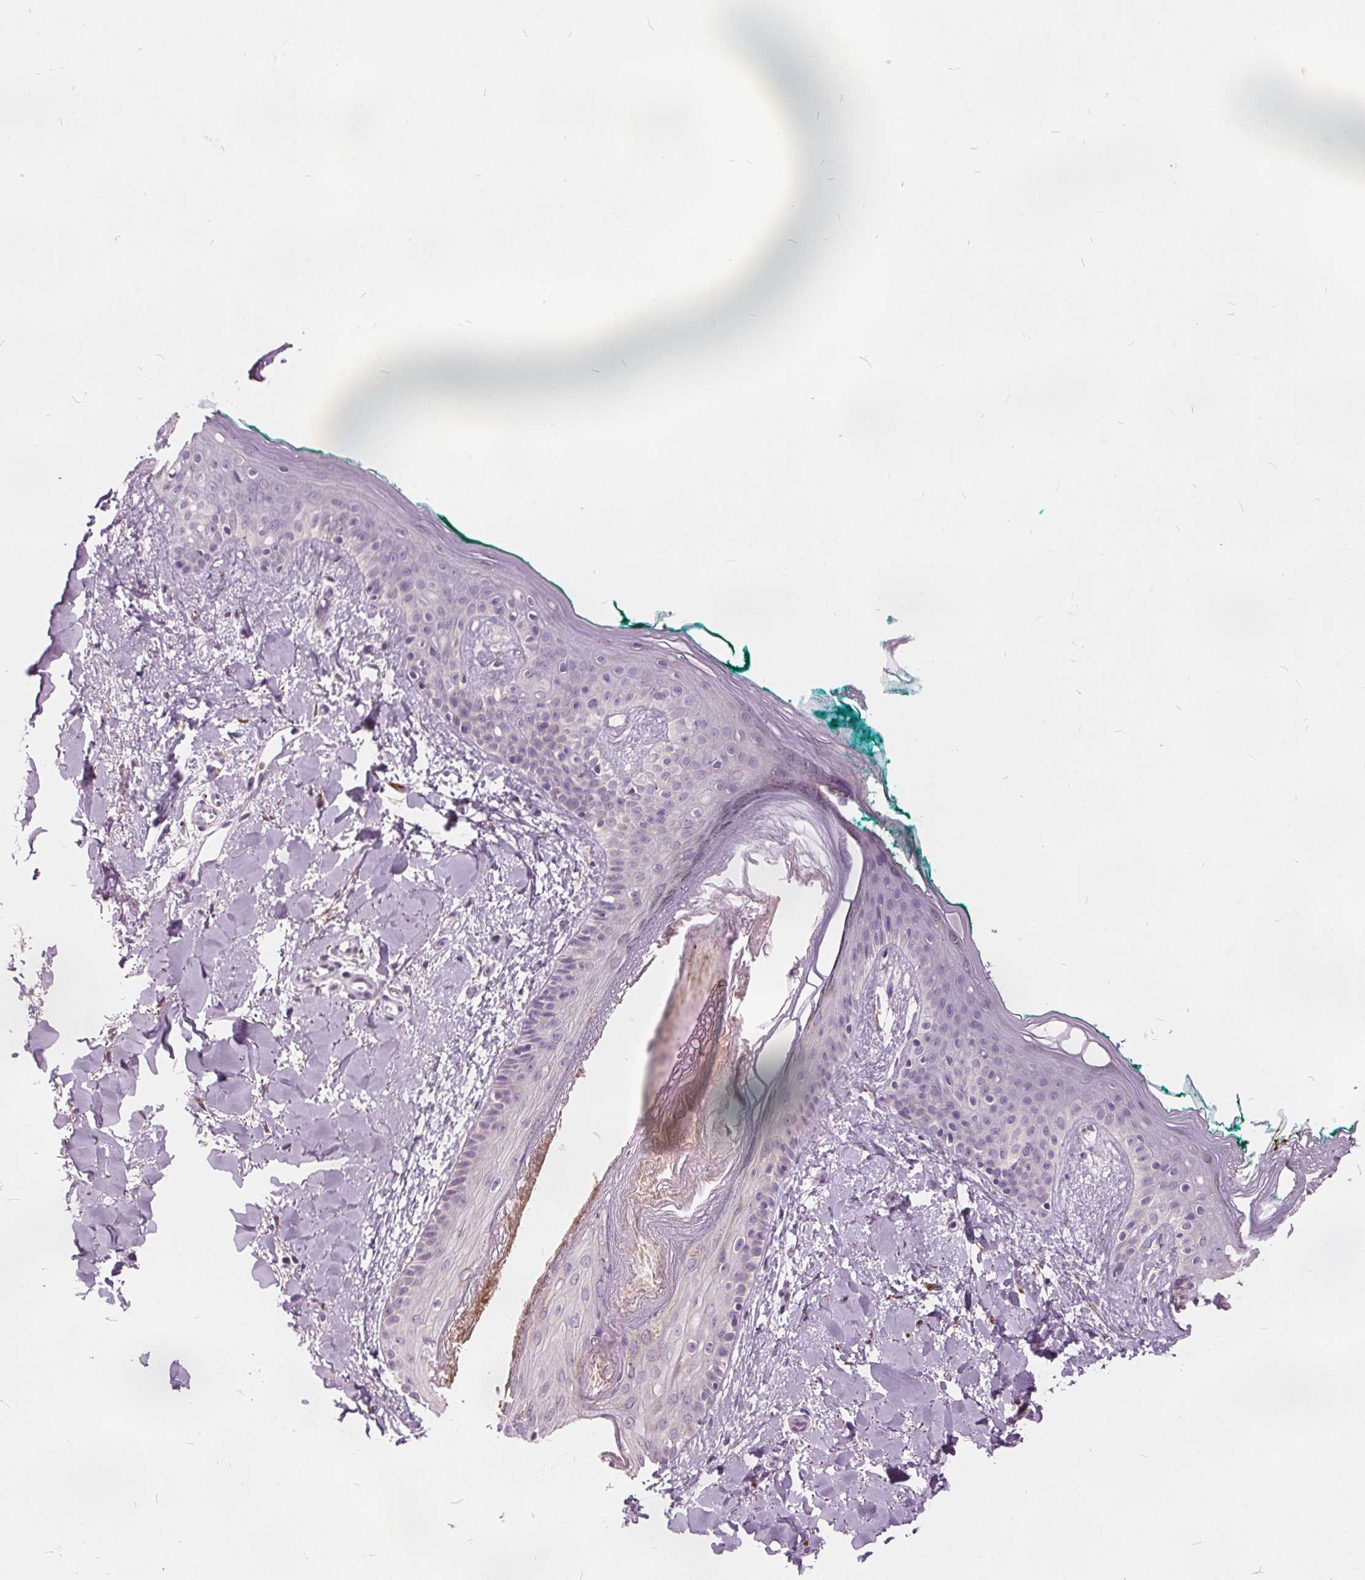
{"staining": {"intensity": "negative", "quantity": "none", "location": "none"}, "tissue": "skin", "cell_type": "Fibroblasts", "image_type": "normal", "snomed": [{"axis": "morphology", "description": "Normal tissue, NOS"}, {"axis": "topography", "description": "Skin"}], "caption": "Immunohistochemistry image of benign human skin stained for a protein (brown), which demonstrates no positivity in fibroblasts. (Stains: DAB IHC with hematoxylin counter stain, Microscopy: brightfield microscopy at high magnification).", "gene": "ACOX2", "patient": {"sex": "female", "age": 34}}